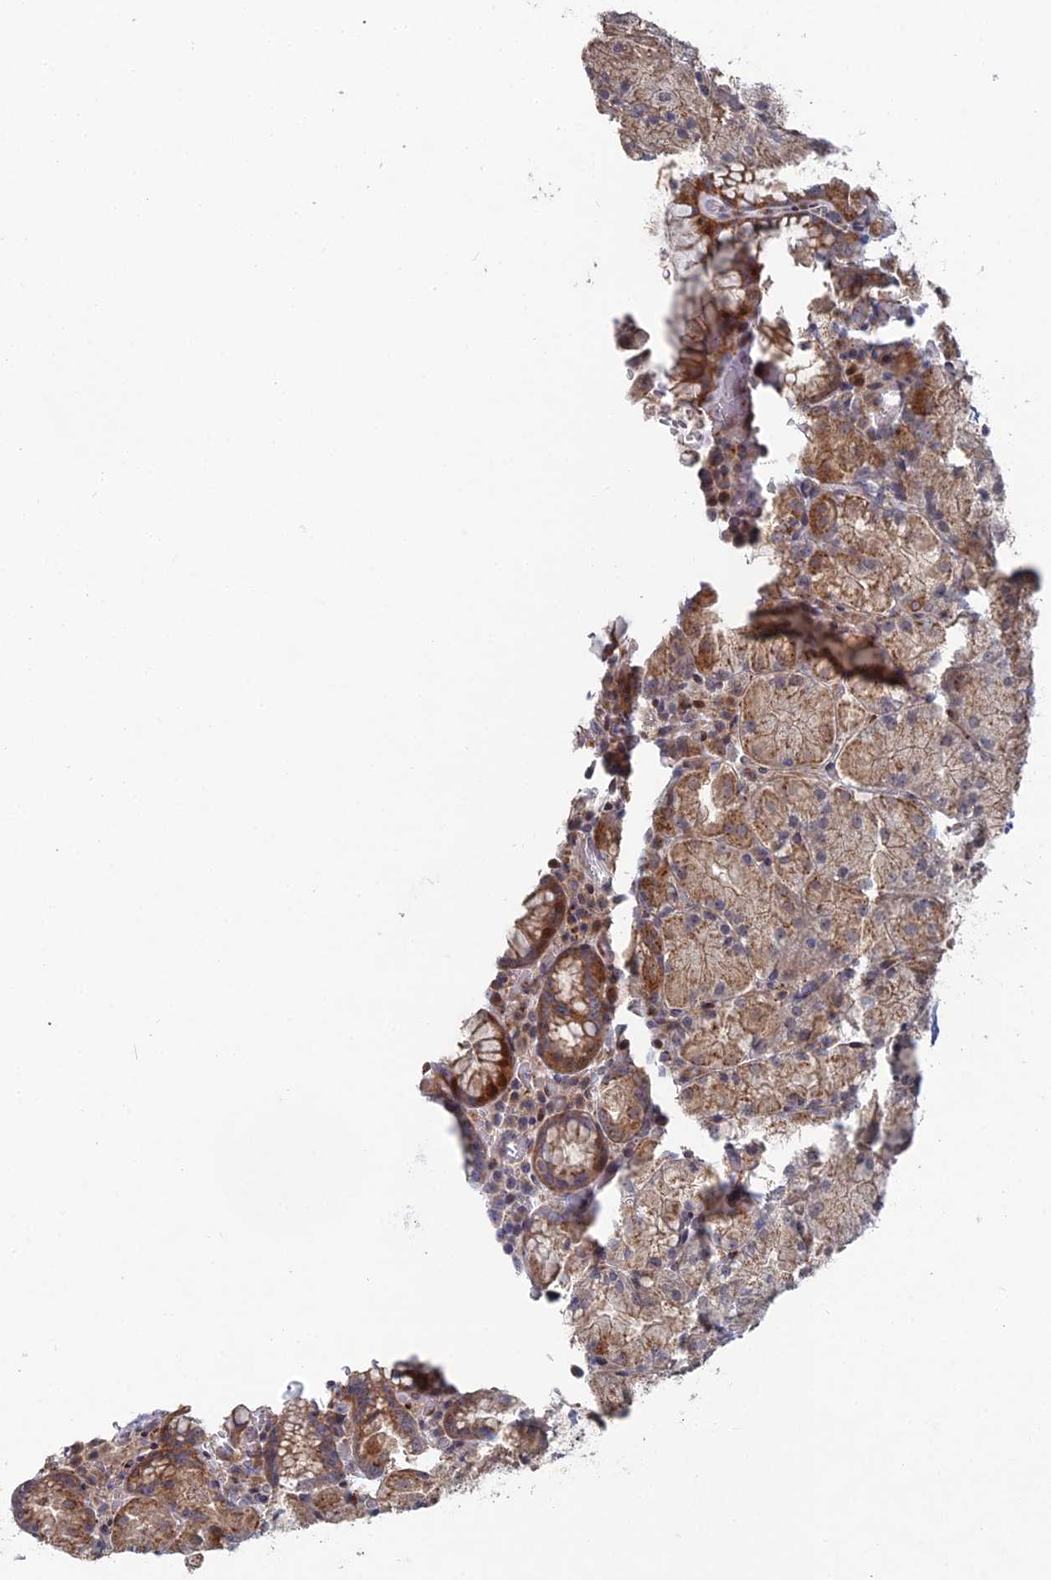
{"staining": {"intensity": "moderate", "quantity": ">75%", "location": "cytoplasmic/membranous"}, "tissue": "stomach", "cell_type": "Glandular cells", "image_type": "normal", "snomed": [{"axis": "morphology", "description": "Normal tissue, NOS"}, {"axis": "topography", "description": "Stomach, upper"}, {"axis": "topography", "description": "Stomach, lower"}], "caption": "Immunohistochemical staining of normal human stomach demonstrates >75% levels of moderate cytoplasmic/membranous protein staining in about >75% of glandular cells. The staining is performed using DAB (3,3'-diaminobenzidine) brown chromogen to label protein expression. The nuclei are counter-stained blue using hematoxylin.", "gene": "SGMS1", "patient": {"sex": "male", "age": 80}}